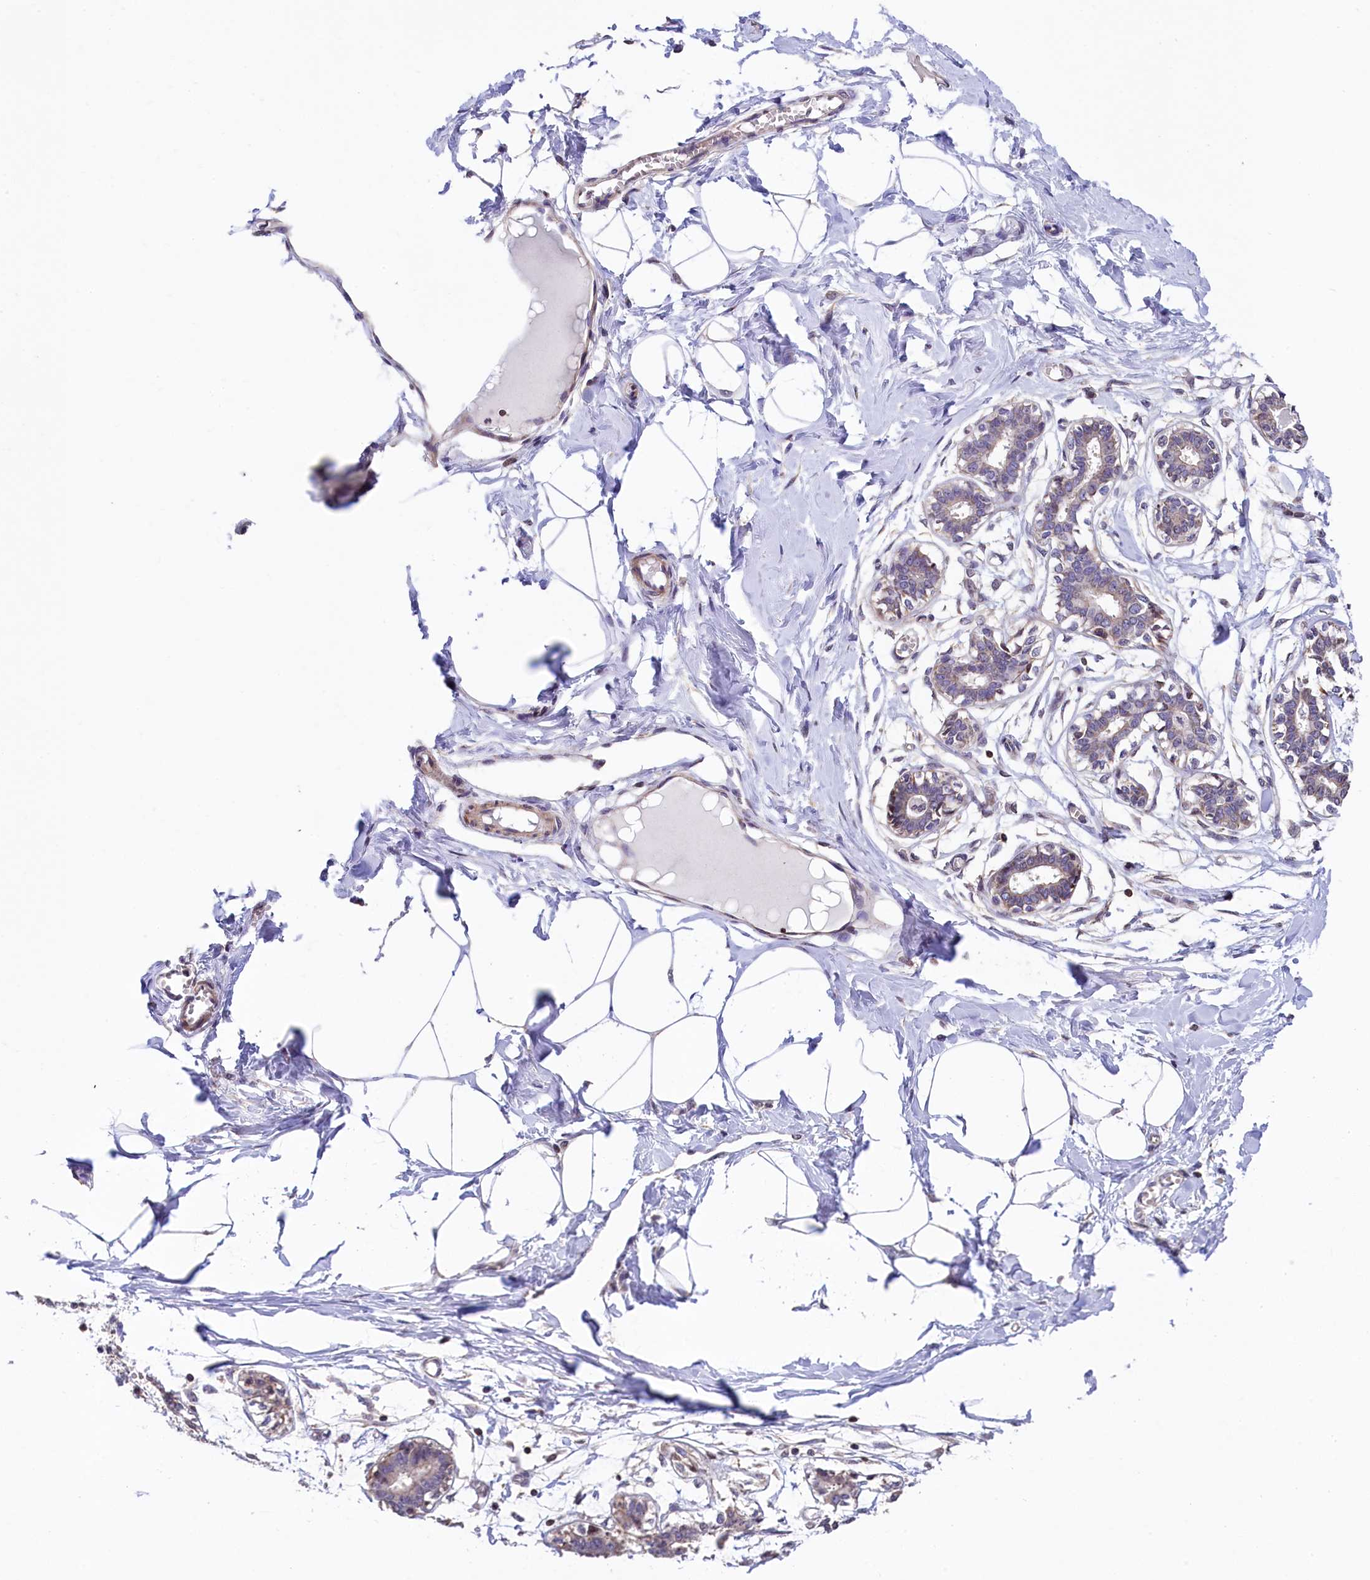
{"staining": {"intensity": "negative", "quantity": "none", "location": "none"}, "tissue": "breast", "cell_type": "Adipocytes", "image_type": "normal", "snomed": [{"axis": "morphology", "description": "Normal tissue, NOS"}, {"axis": "topography", "description": "Breast"}], "caption": "Breast stained for a protein using immunohistochemistry (IHC) displays no staining adipocytes.", "gene": "ZNF2", "patient": {"sex": "female", "age": 27}}